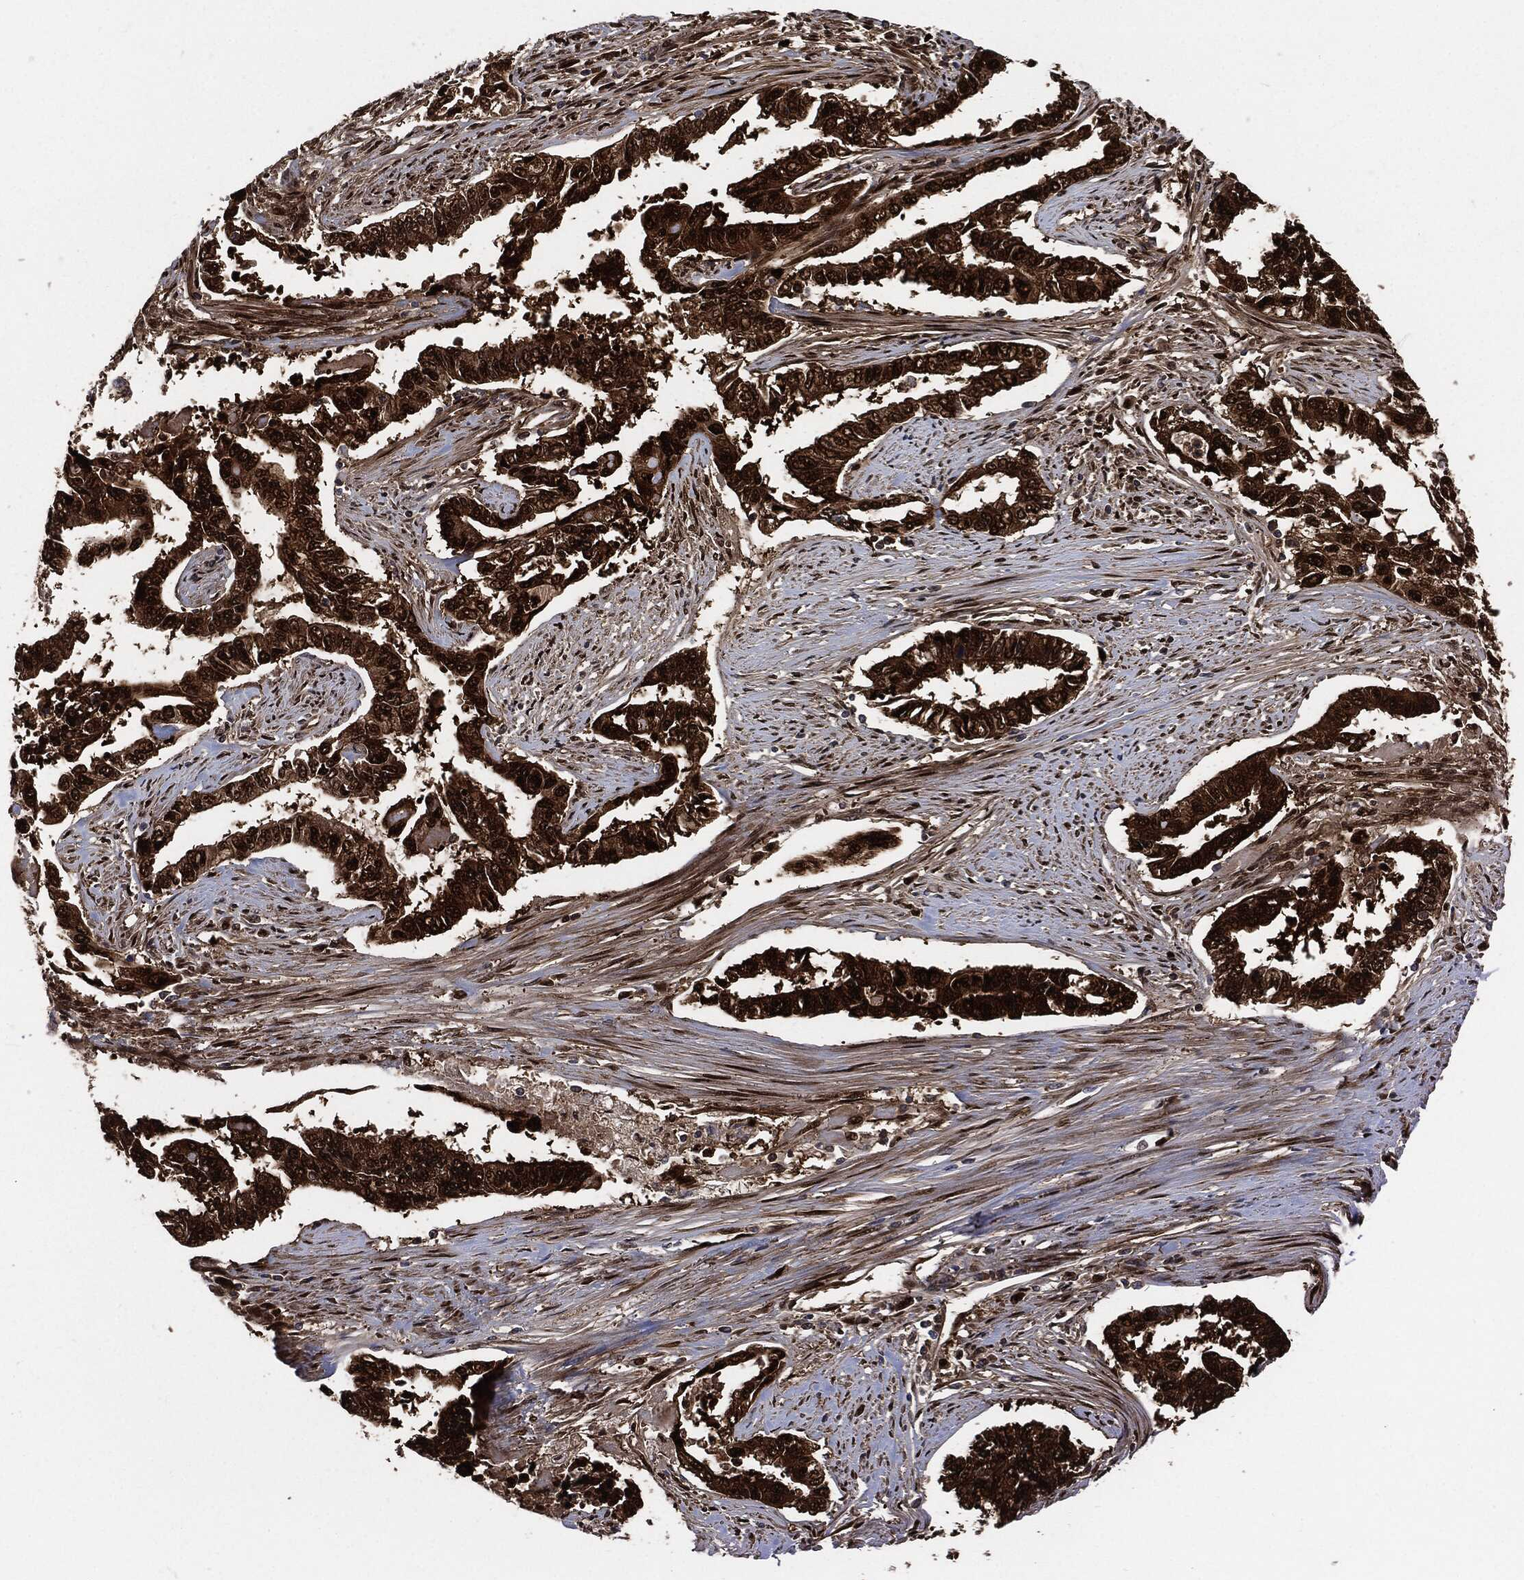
{"staining": {"intensity": "strong", "quantity": ">75%", "location": "cytoplasmic/membranous,nuclear"}, "tissue": "endometrial cancer", "cell_type": "Tumor cells", "image_type": "cancer", "snomed": [{"axis": "morphology", "description": "Adenocarcinoma, NOS"}, {"axis": "topography", "description": "Uterus"}], "caption": "Immunohistochemistry (IHC) image of neoplastic tissue: human adenocarcinoma (endometrial) stained using IHC exhibits high levels of strong protein expression localized specifically in the cytoplasmic/membranous and nuclear of tumor cells, appearing as a cytoplasmic/membranous and nuclear brown color.", "gene": "DCTN1", "patient": {"sex": "female", "age": 59}}